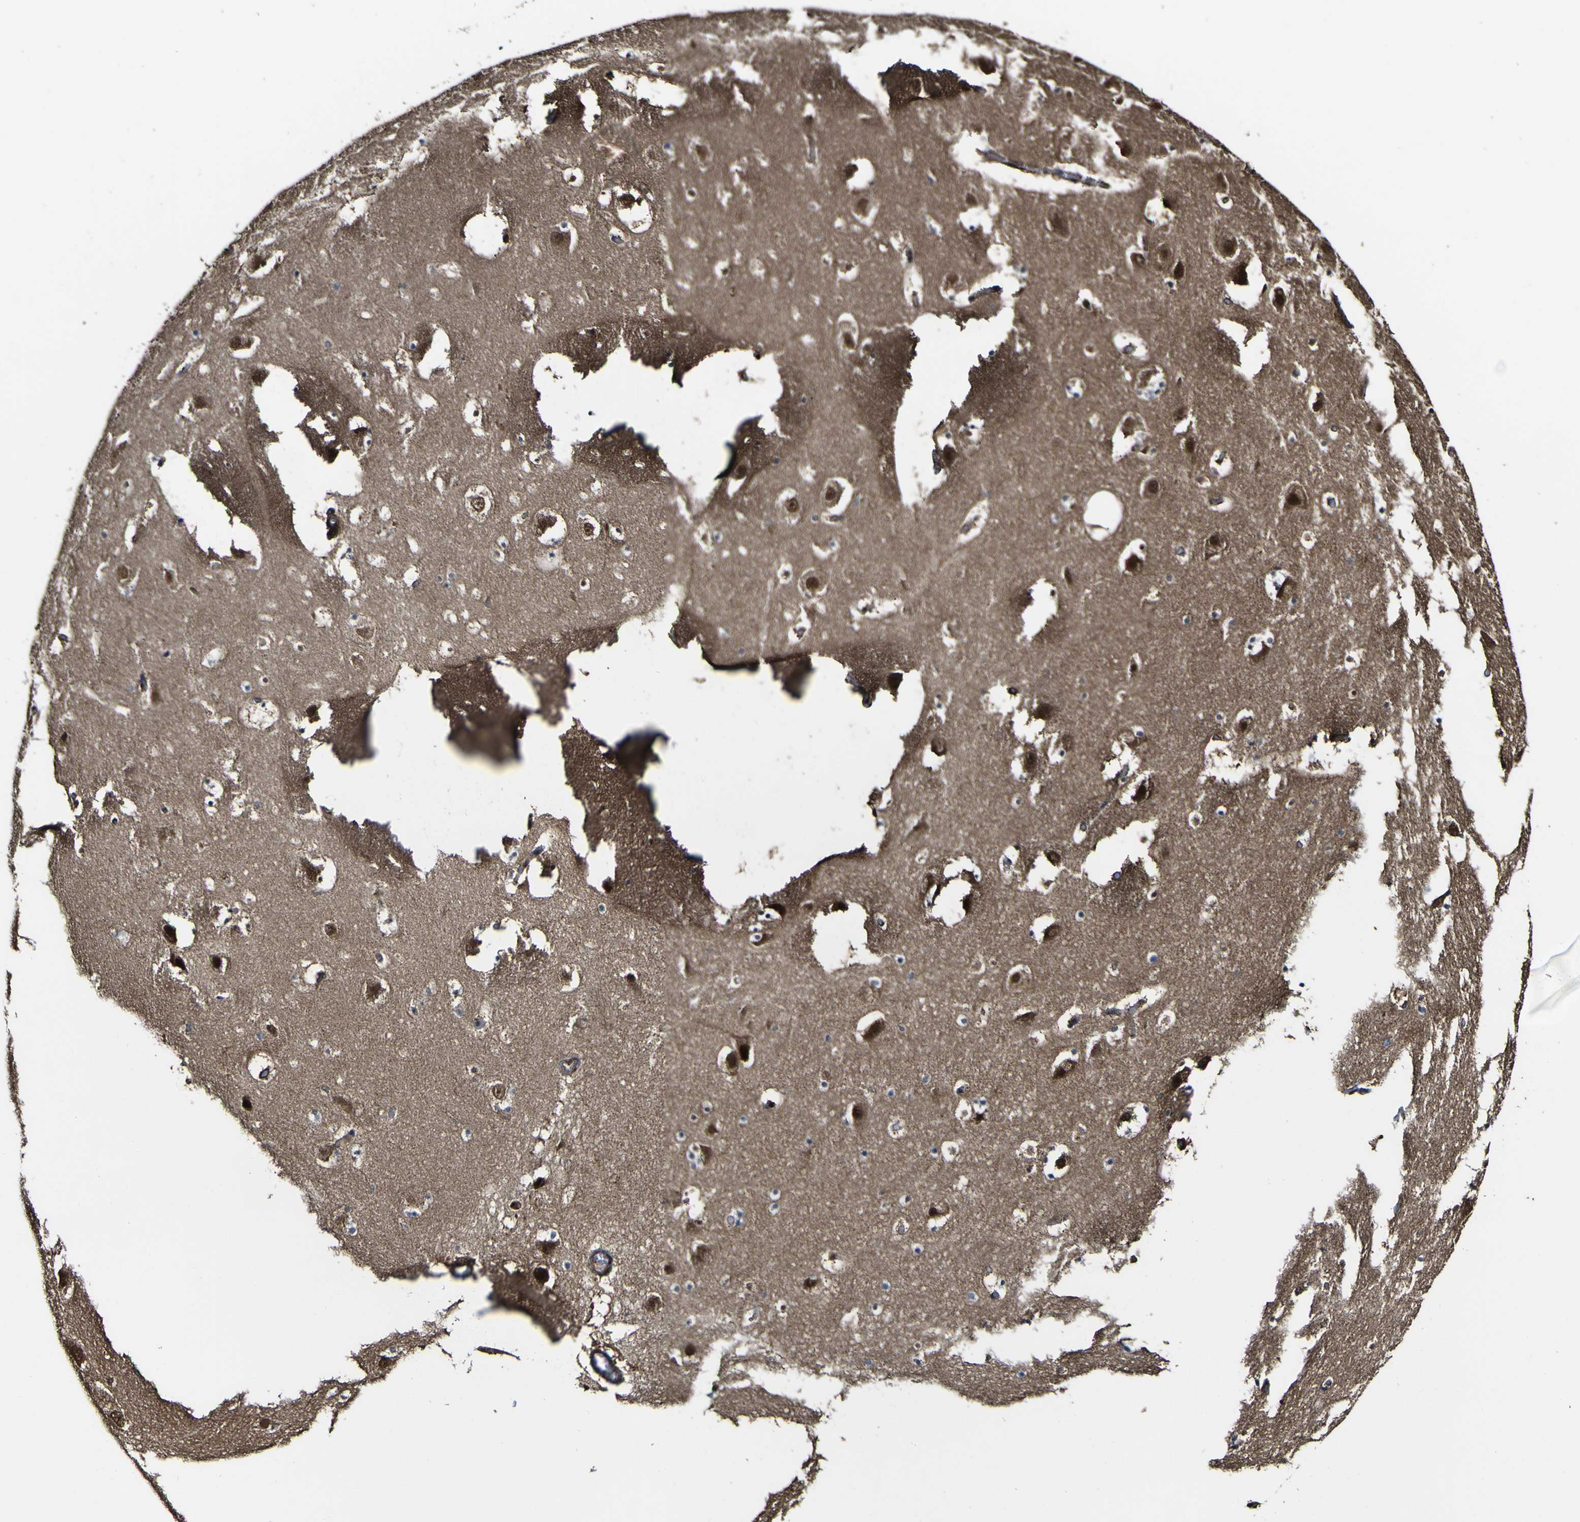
{"staining": {"intensity": "weak", "quantity": "<25%", "location": "cytoplasmic/membranous"}, "tissue": "hippocampus", "cell_type": "Glial cells", "image_type": "normal", "snomed": [{"axis": "morphology", "description": "Normal tissue, NOS"}, {"axis": "topography", "description": "Hippocampus"}], "caption": "This histopathology image is of normal hippocampus stained with immunohistochemistry to label a protein in brown with the nuclei are counter-stained blue. There is no staining in glial cells.", "gene": "NAALADL2", "patient": {"sex": "male", "age": 45}}